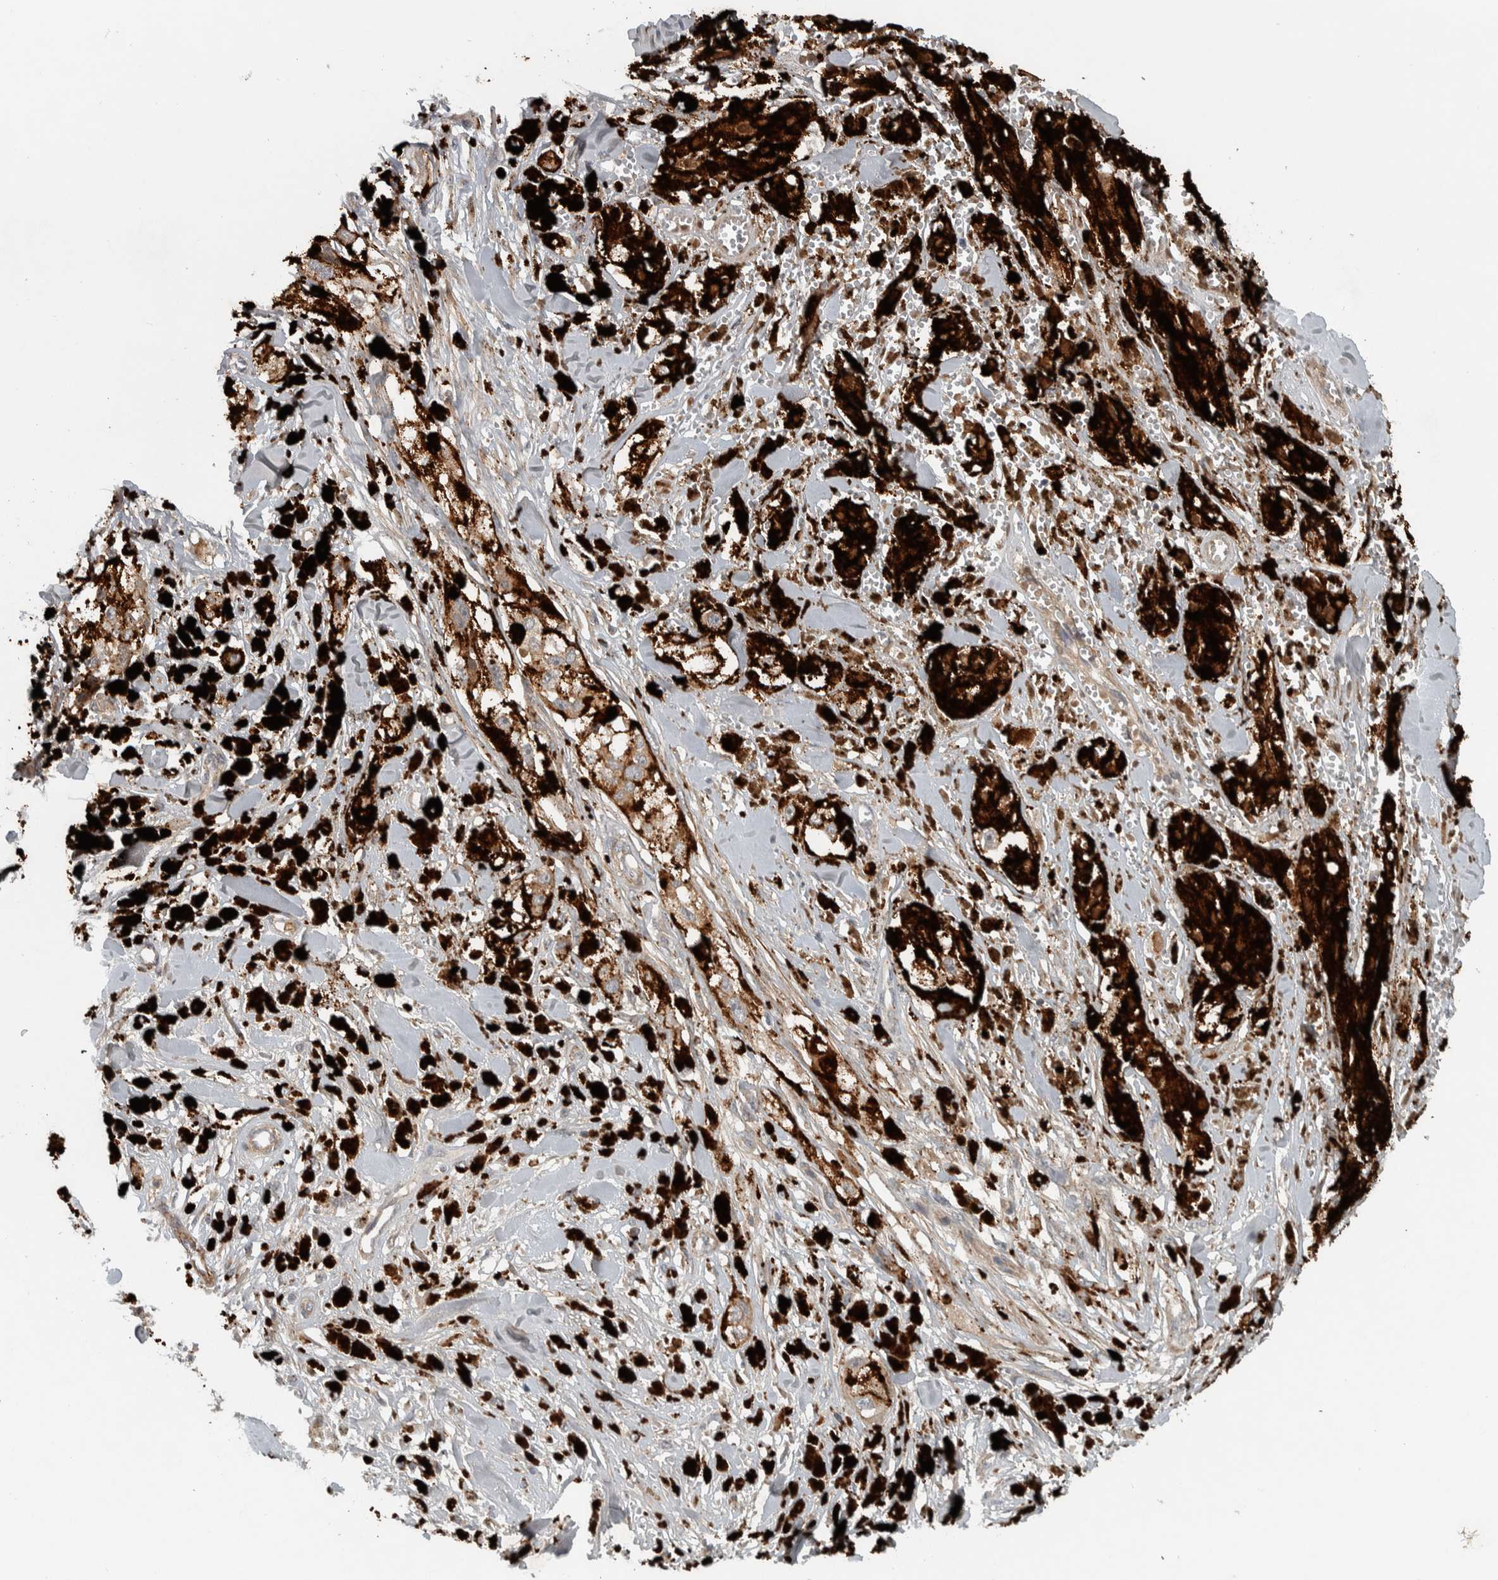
{"staining": {"intensity": "weak", "quantity": ">75%", "location": "cytoplasmic/membranous"}, "tissue": "melanoma", "cell_type": "Tumor cells", "image_type": "cancer", "snomed": [{"axis": "morphology", "description": "Malignant melanoma, NOS"}, {"axis": "topography", "description": "Skin"}], "caption": "The micrograph shows immunohistochemical staining of malignant melanoma. There is weak cytoplasmic/membranous expression is present in about >75% of tumor cells.", "gene": "LBHD1", "patient": {"sex": "male", "age": 88}}